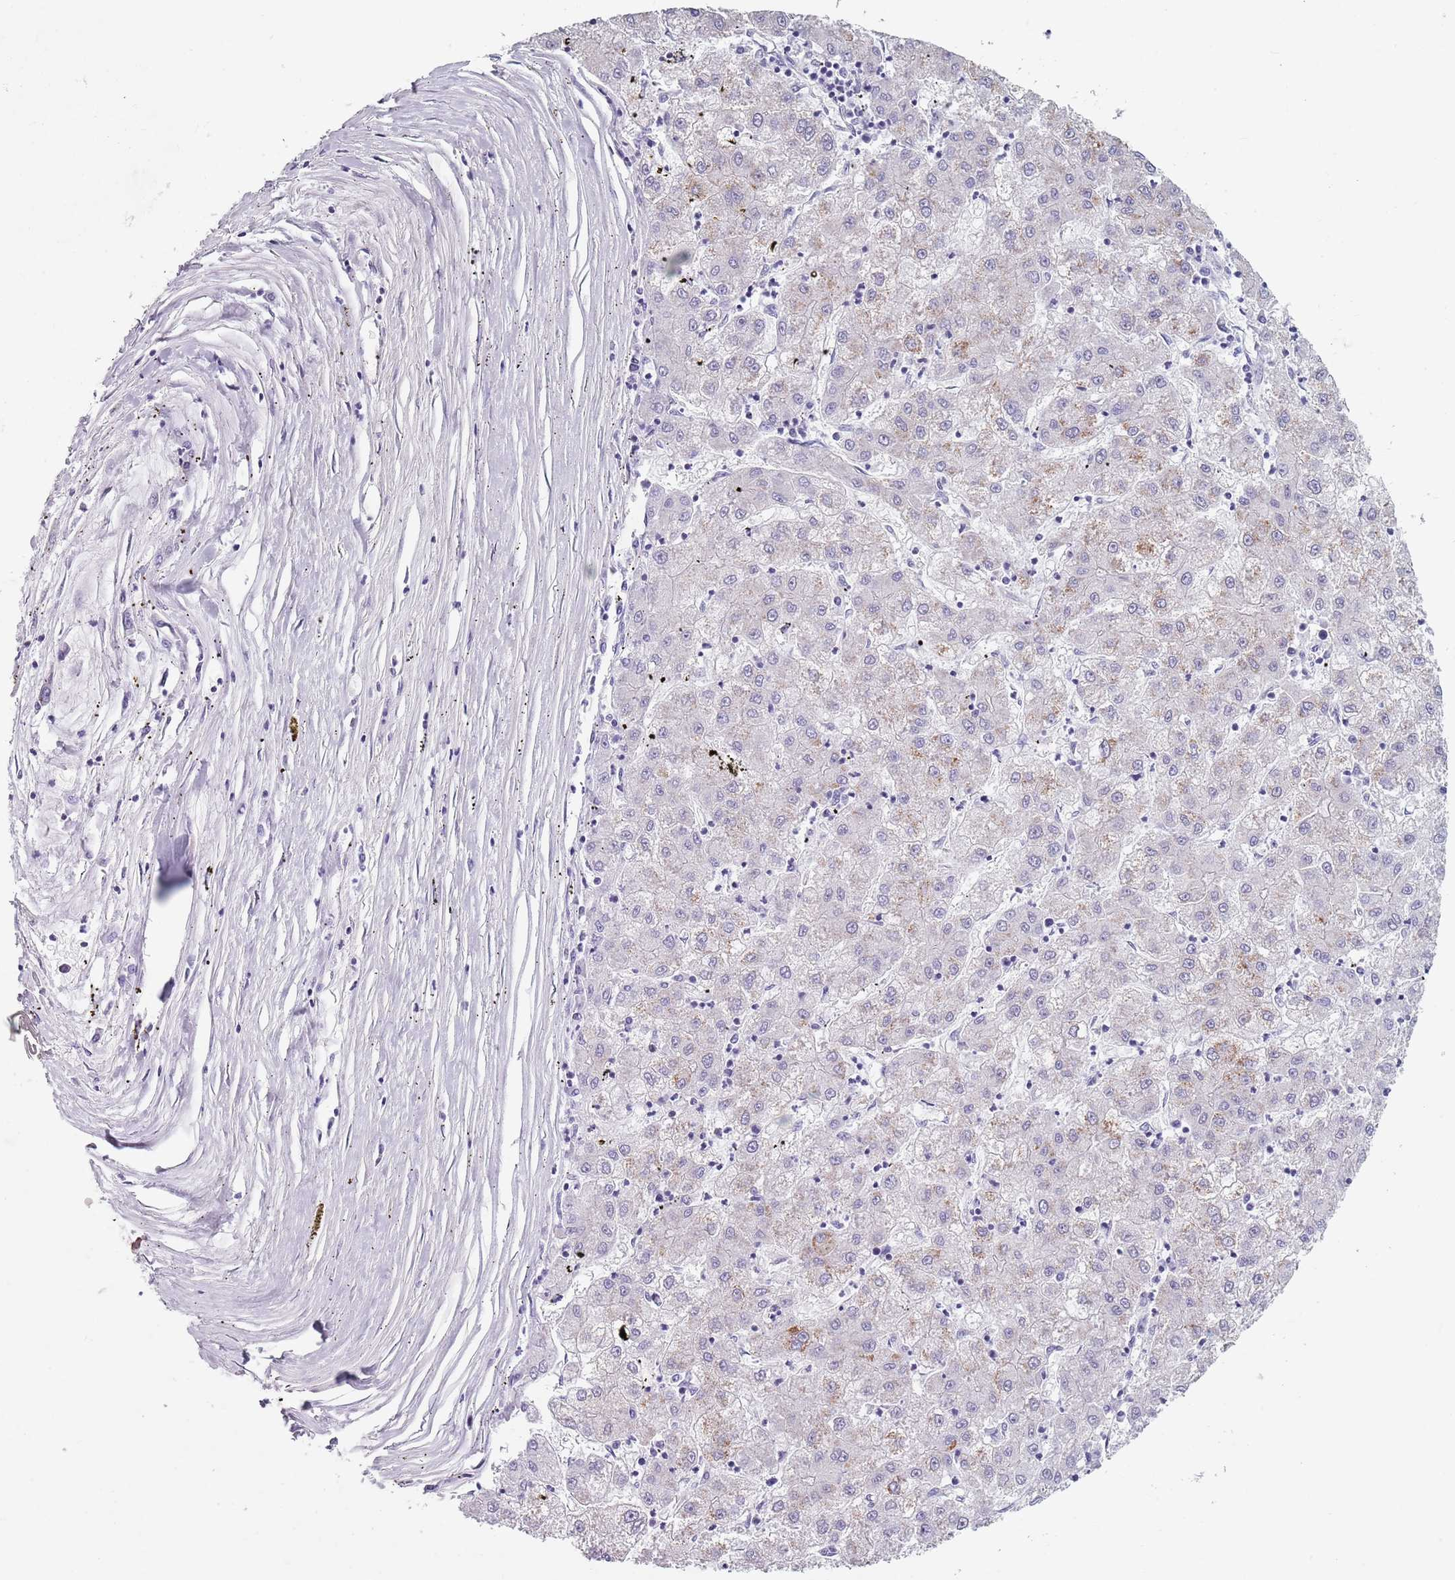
{"staining": {"intensity": "negative", "quantity": "none", "location": "none"}, "tissue": "liver cancer", "cell_type": "Tumor cells", "image_type": "cancer", "snomed": [{"axis": "morphology", "description": "Carcinoma, Hepatocellular, NOS"}, {"axis": "topography", "description": "Liver"}], "caption": "An IHC photomicrograph of liver hepatocellular carcinoma is shown. There is no staining in tumor cells of liver hepatocellular carcinoma.", "gene": "SPESP1", "patient": {"sex": "male", "age": 72}}